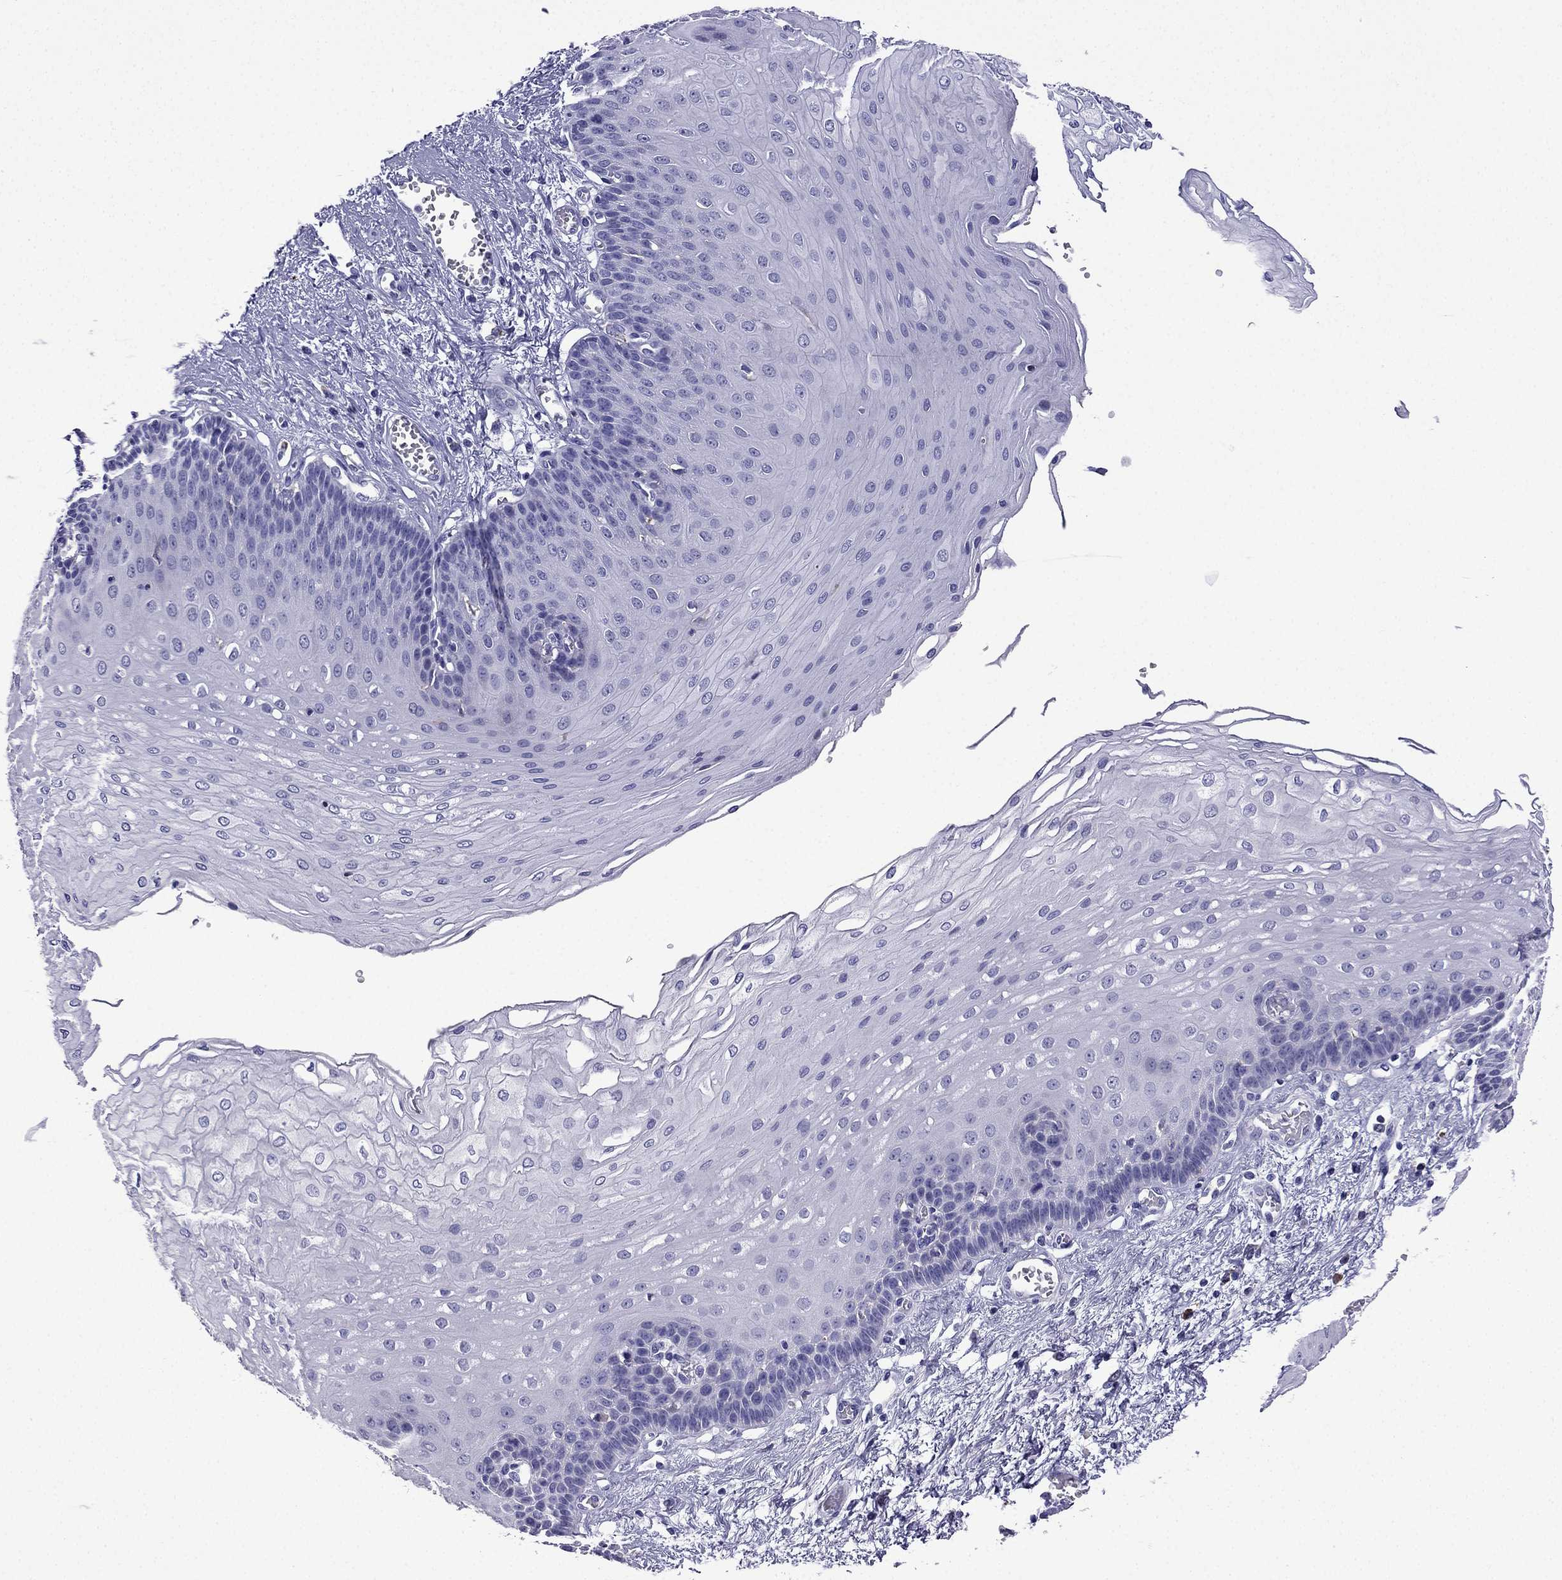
{"staining": {"intensity": "negative", "quantity": "none", "location": "none"}, "tissue": "esophagus", "cell_type": "Squamous epithelial cells", "image_type": "normal", "snomed": [{"axis": "morphology", "description": "Normal tissue, NOS"}, {"axis": "topography", "description": "Esophagus"}], "caption": "An image of human esophagus is negative for staining in squamous epithelial cells.", "gene": "TSSK4", "patient": {"sex": "female", "age": 62}}